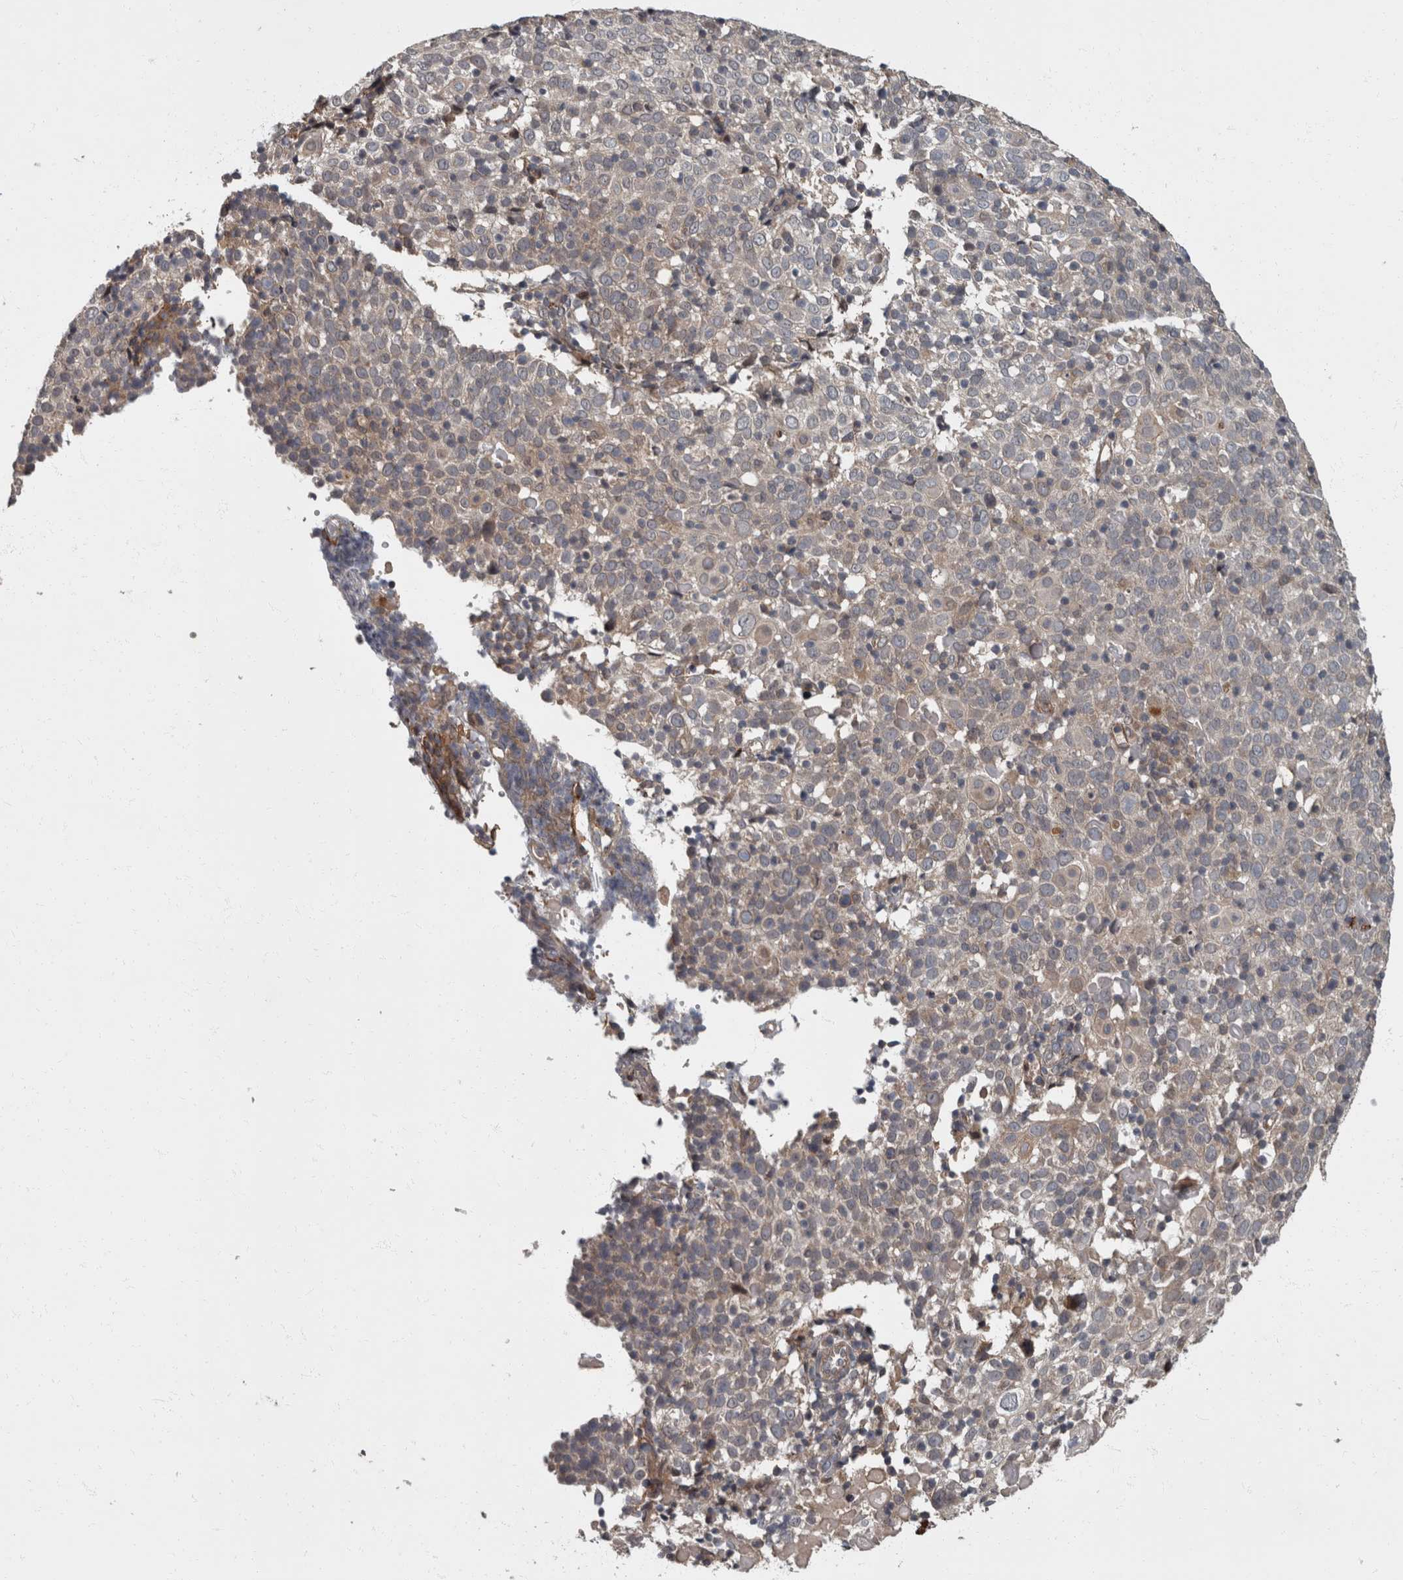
{"staining": {"intensity": "negative", "quantity": "none", "location": "none"}, "tissue": "cervical cancer", "cell_type": "Tumor cells", "image_type": "cancer", "snomed": [{"axis": "morphology", "description": "Squamous cell carcinoma, NOS"}, {"axis": "topography", "description": "Cervix"}], "caption": "Micrograph shows no significant protein staining in tumor cells of squamous cell carcinoma (cervical).", "gene": "VEGFD", "patient": {"sex": "female", "age": 74}}